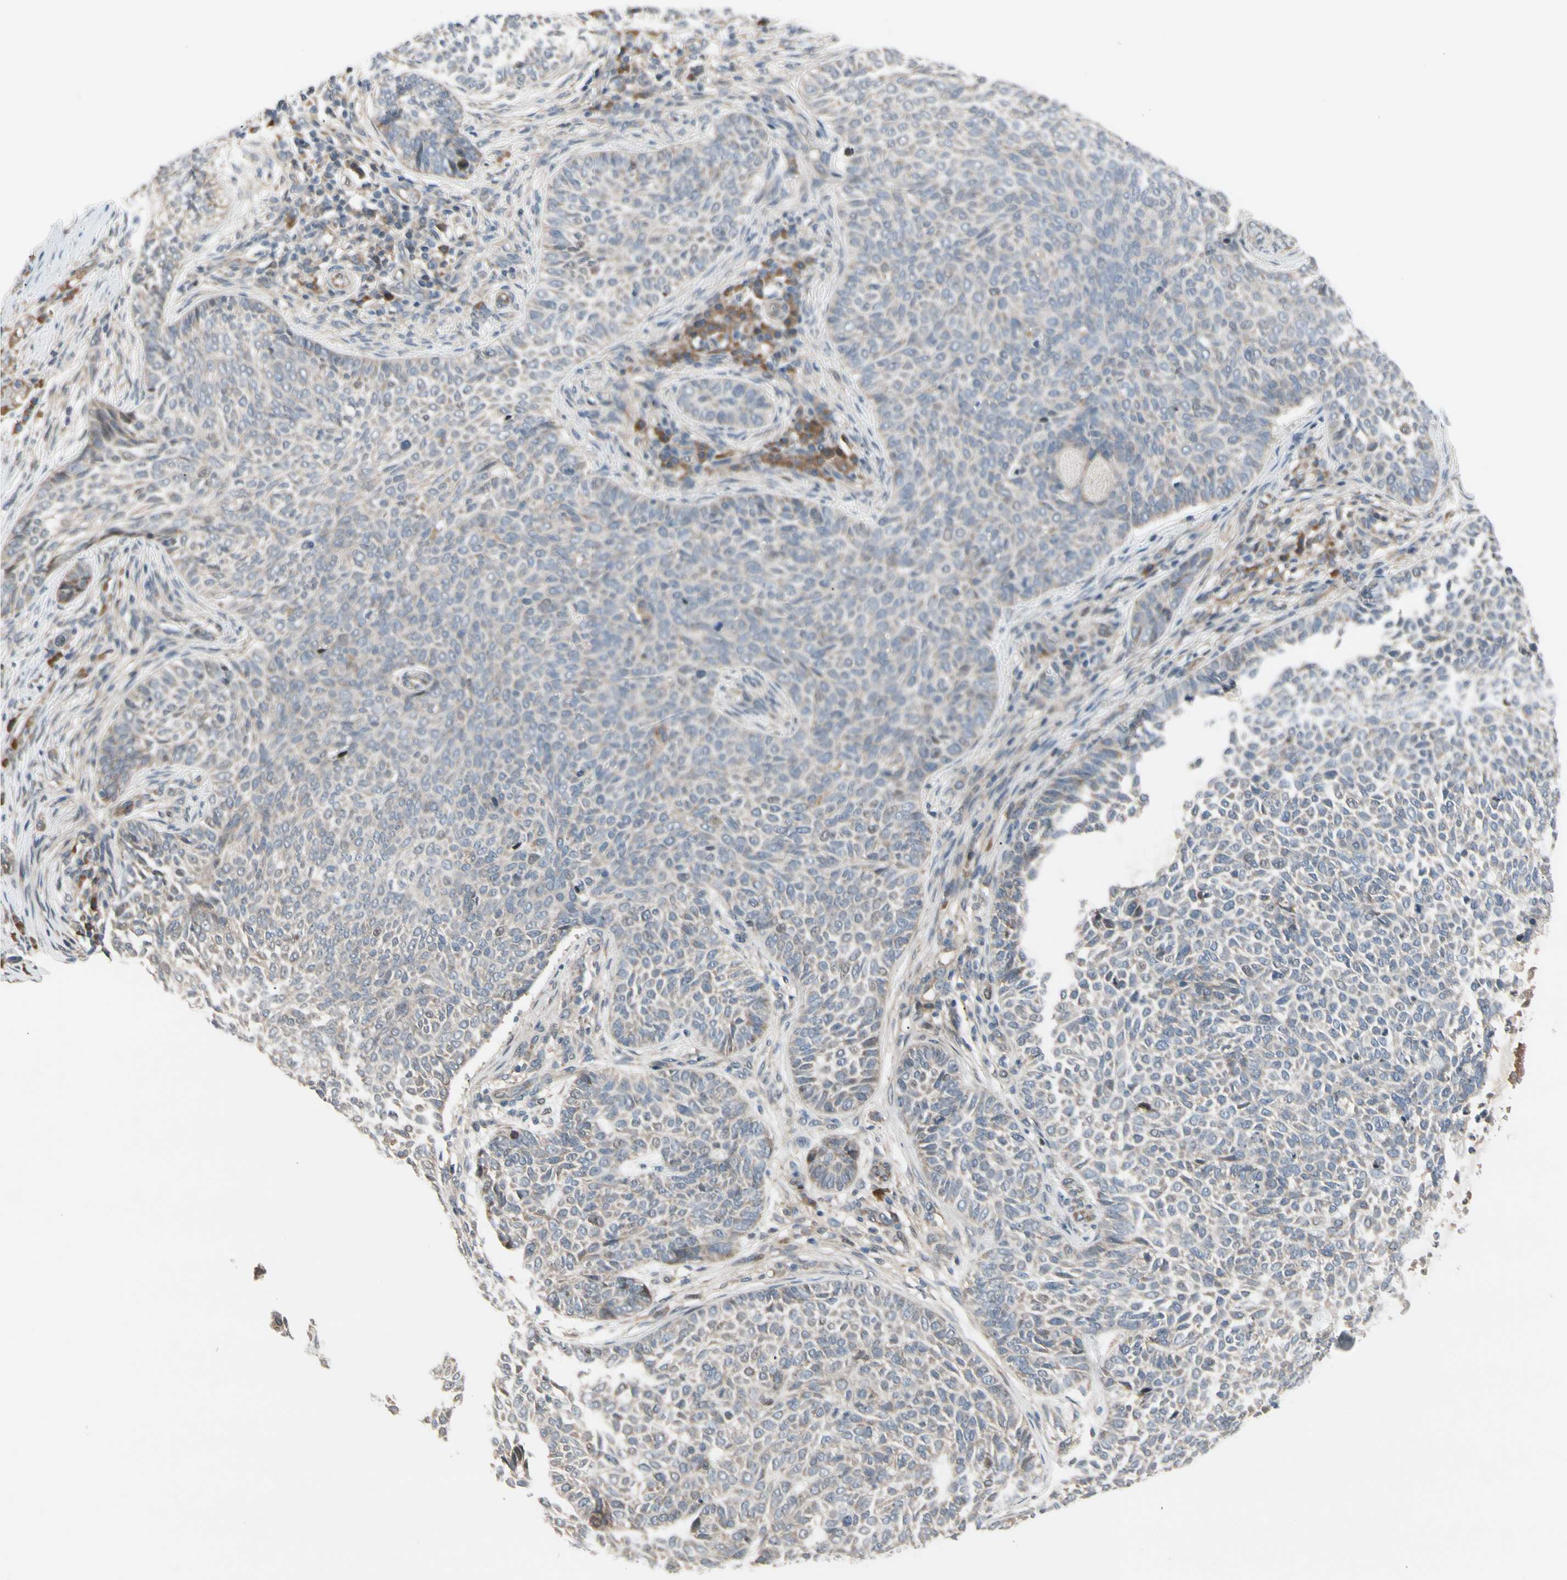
{"staining": {"intensity": "weak", "quantity": "25%-75%", "location": "cytoplasmic/membranous"}, "tissue": "skin cancer", "cell_type": "Tumor cells", "image_type": "cancer", "snomed": [{"axis": "morphology", "description": "Basal cell carcinoma"}, {"axis": "topography", "description": "Skin"}], "caption": "Immunohistochemical staining of basal cell carcinoma (skin) exhibits low levels of weak cytoplasmic/membranous positivity in approximately 25%-75% of tumor cells.", "gene": "SNX29", "patient": {"sex": "male", "age": 87}}